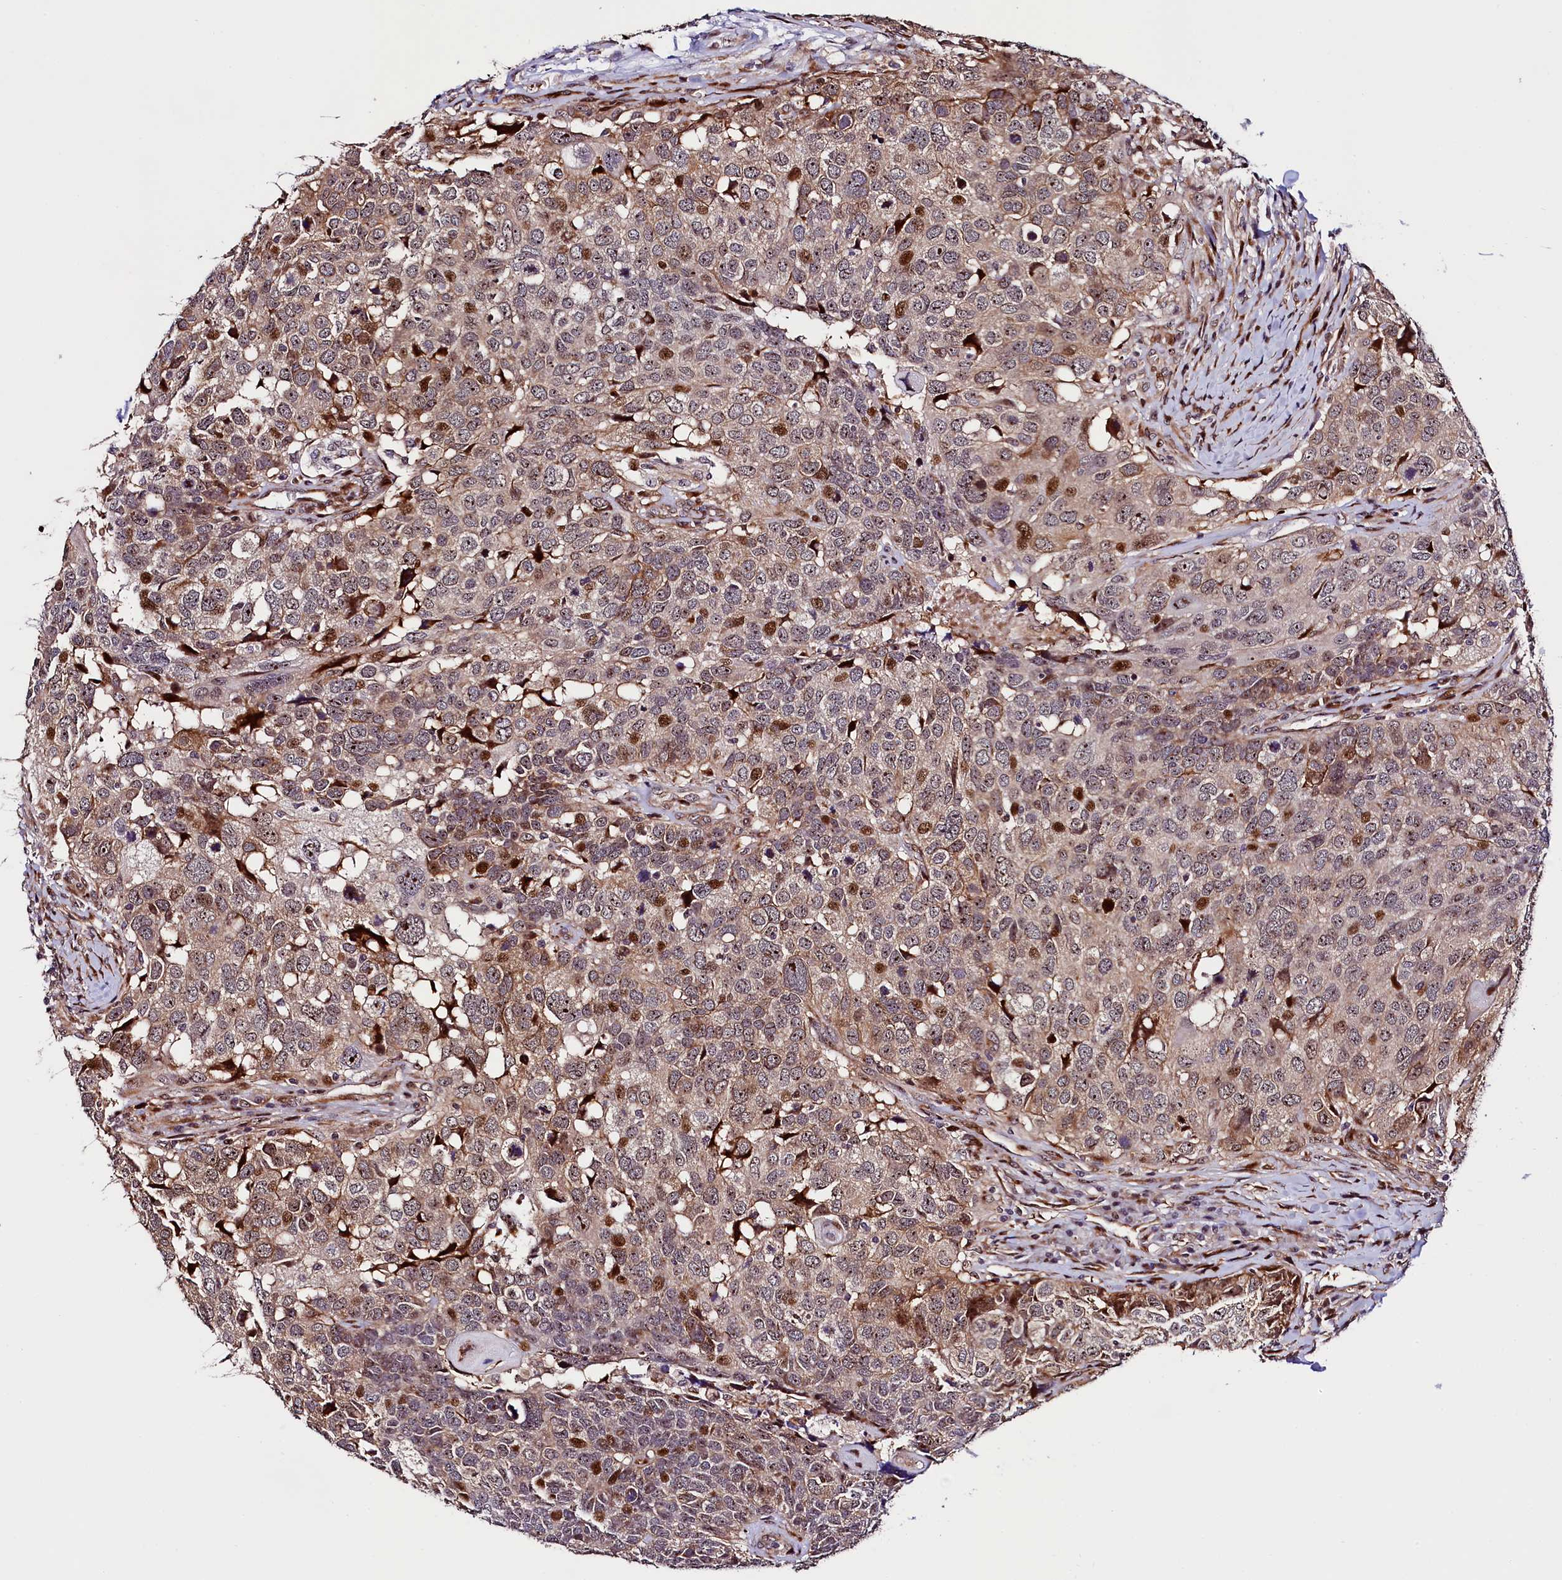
{"staining": {"intensity": "moderate", "quantity": "25%-75%", "location": "cytoplasmic/membranous,nuclear"}, "tissue": "head and neck cancer", "cell_type": "Tumor cells", "image_type": "cancer", "snomed": [{"axis": "morphology", "description": "Squamous cell carcinoma, NOS"}, {"axis": "topography", "description": "Head-Neck"}], "caption": "A brown stain highlights moderate cytoplasmic/membranous and nuclear positivity of a protein in head and neck cancer (squamous cell carcinoma) tumor cells.", "gene": "TRMT112", "patient": {"sex": "male", "age": 66}}